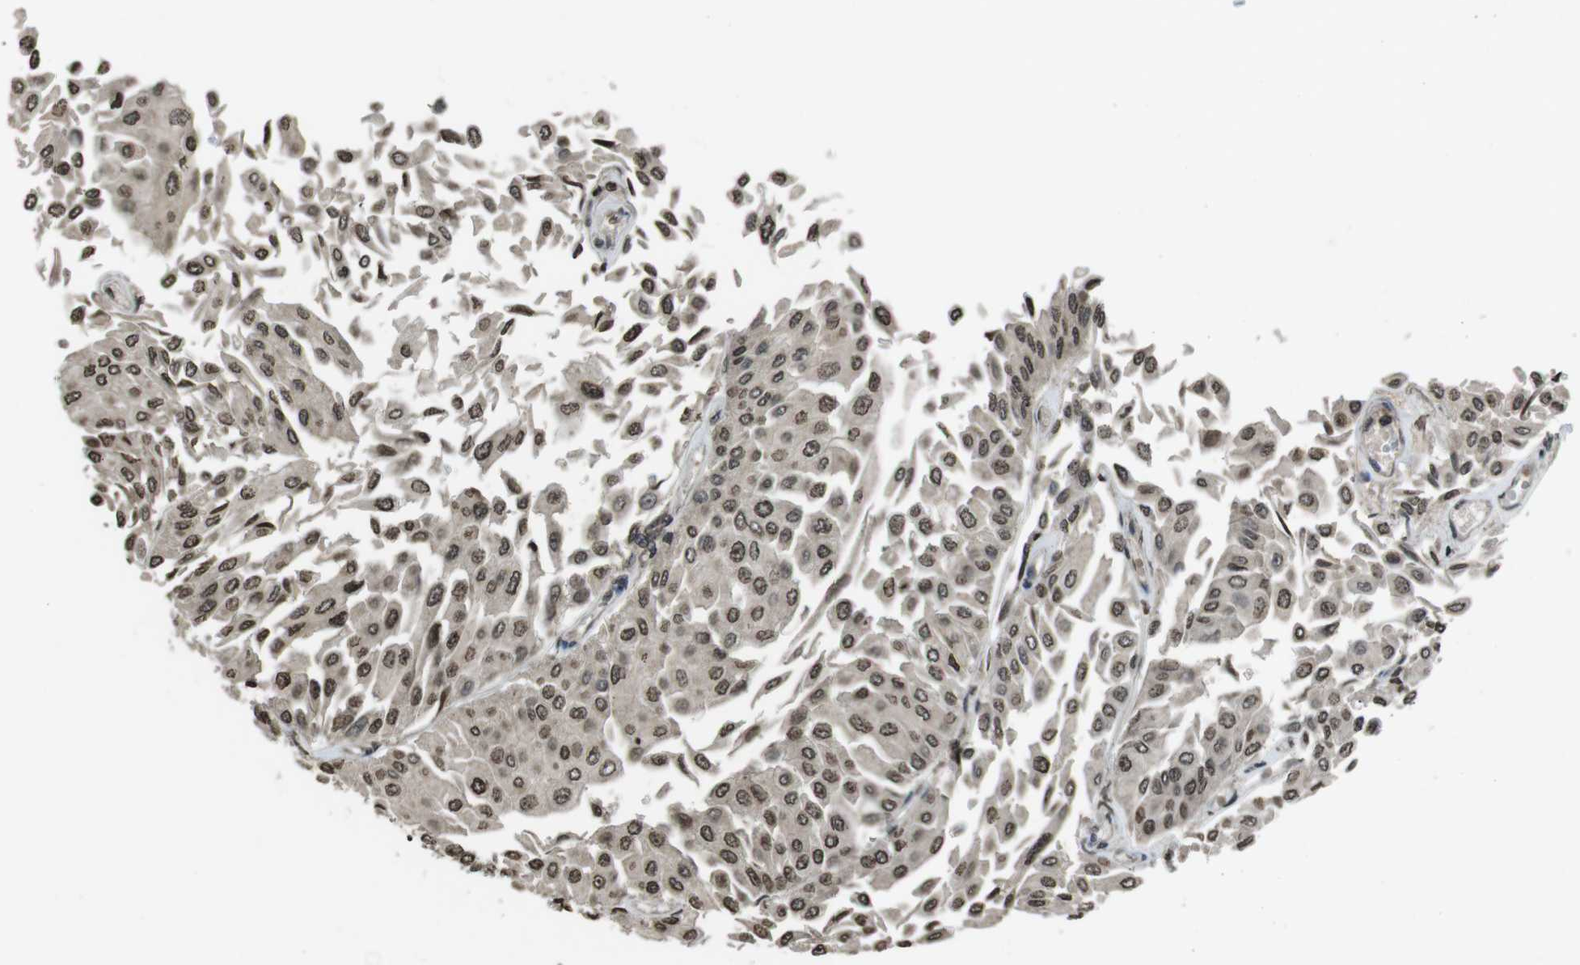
{"staining": {"intensity": "moderate", "quantity": ">75%", "location": "cytoplasmic/membranous,nuclear"}, "tissue": "urothelial cancer", "cell_type": "Tumor cells", "image_type": "cancer", "snomed": [{"axis": "morphology", "description": "Urothelial carcinoma, Low grade"}, {"axis": "topography", "description": "Urinary bladder"}], "caption": "Immunohistochemical staining of human urothelial cancer demonstrates medium levels of moderate cytoplasmic/membranous and nuclear protein positivity in approximately >75% of tumor cells. (DAB (3,3'-diaminobenzidine) IHC with brightfield microscopy, high magnification).", "gene": "MAF", "patient": {"sex": "male", "age": 67}}